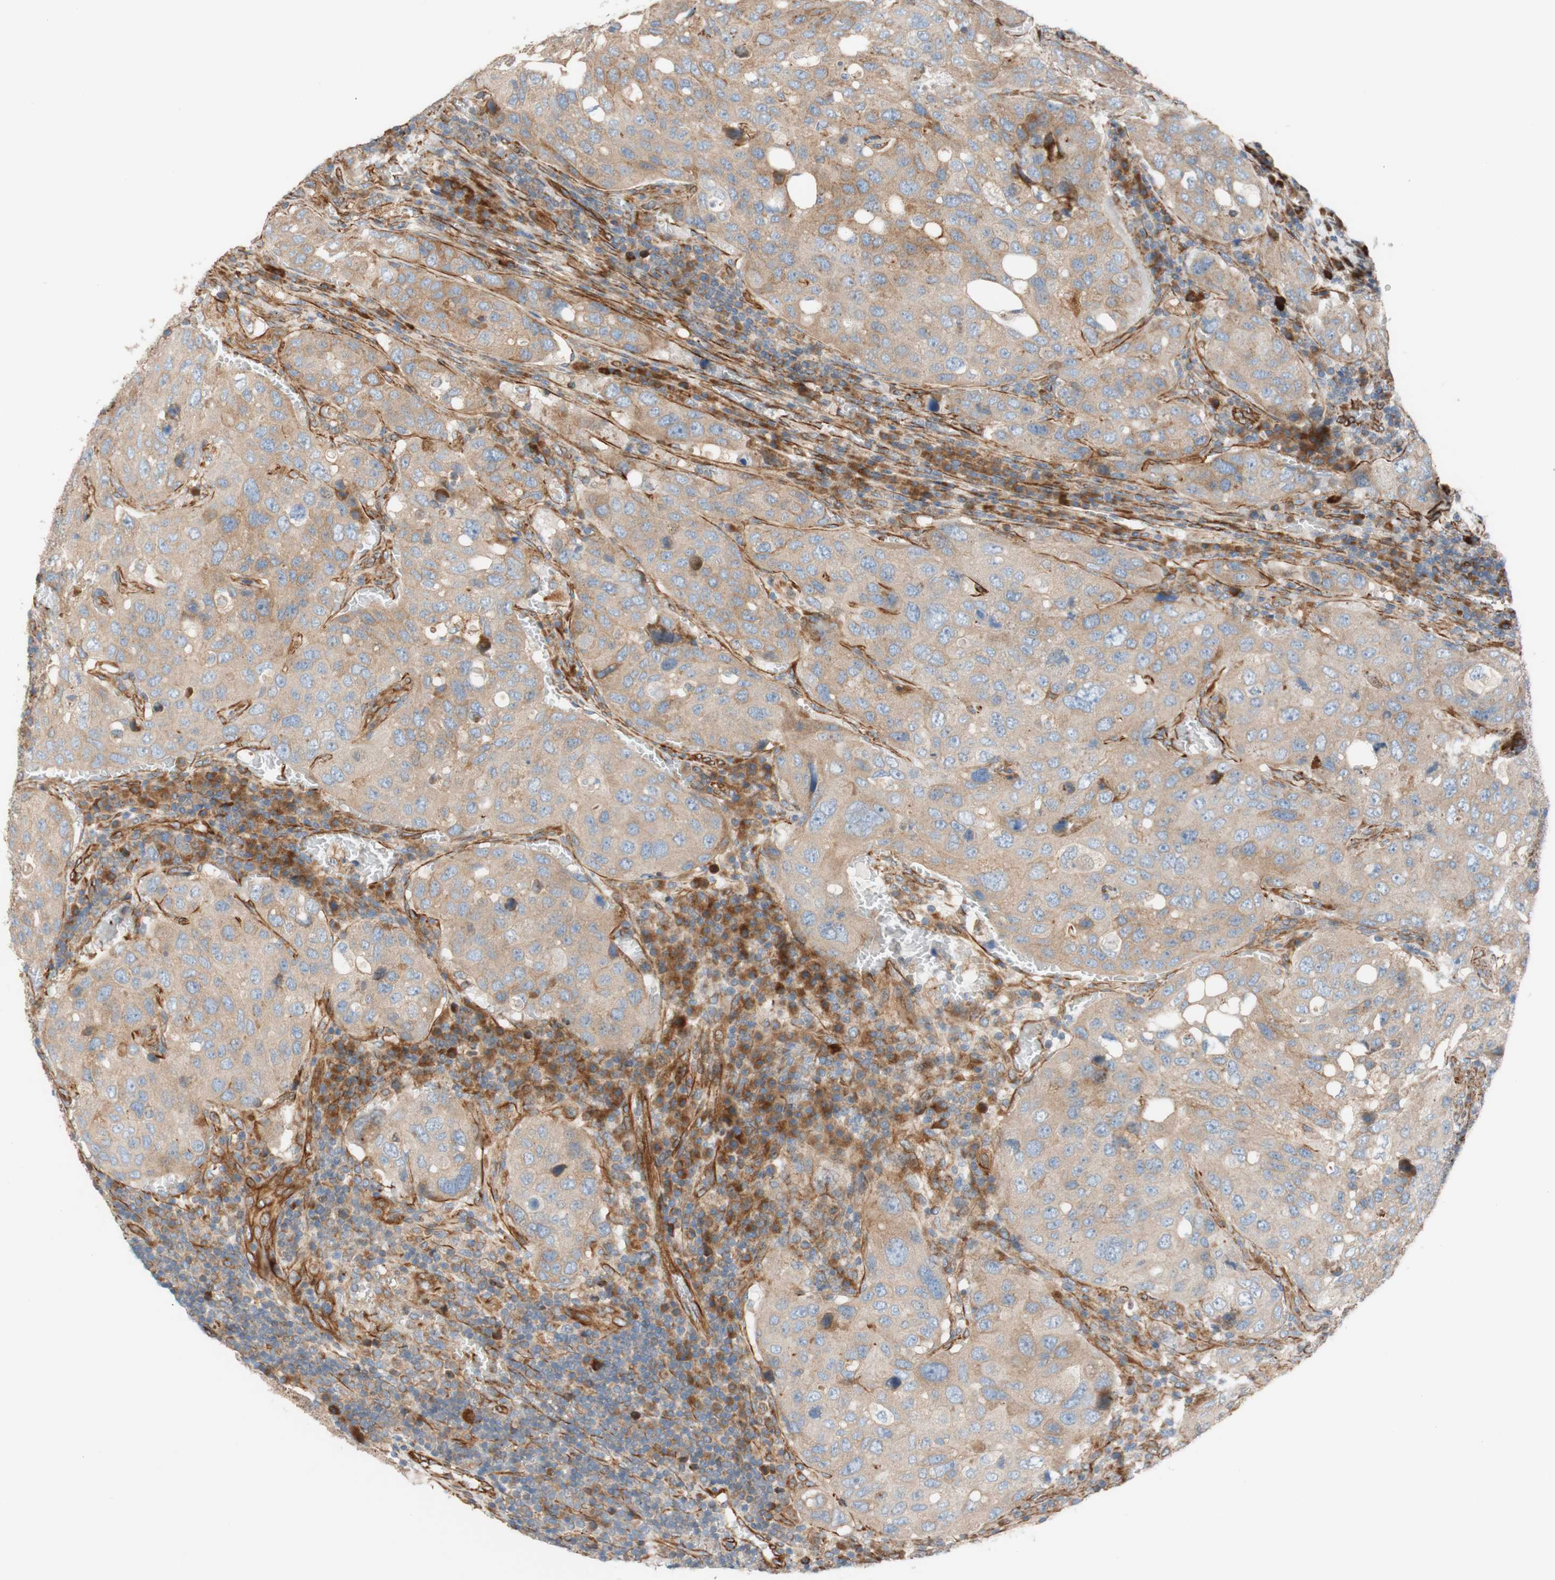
{"staining": {"intensity": "weak", "quantity": ">75%", "location": "cytoplasmic/membranous"}, "tissue": "urothelial cancer", "cell_type": "Tumor cells", "image_type": "cancer", "snomed": [{"axis": "morphology", "description": "Urothelial carcinoma, High grade"}, {"axis": "topography", "description": "Lymph node"}, {"axis": "topography", "description": "Urinary bladder"}], "caption": "Protein positivity by immunohistochemistry shows weak cytoplasmic/membranous staining in about >75% of tumor cells in urothelial cancer. (IHC, brightfield microscopy, high magnification).", "gene": "C1orf43", "patient": {"sex": "male", "age": 51}}